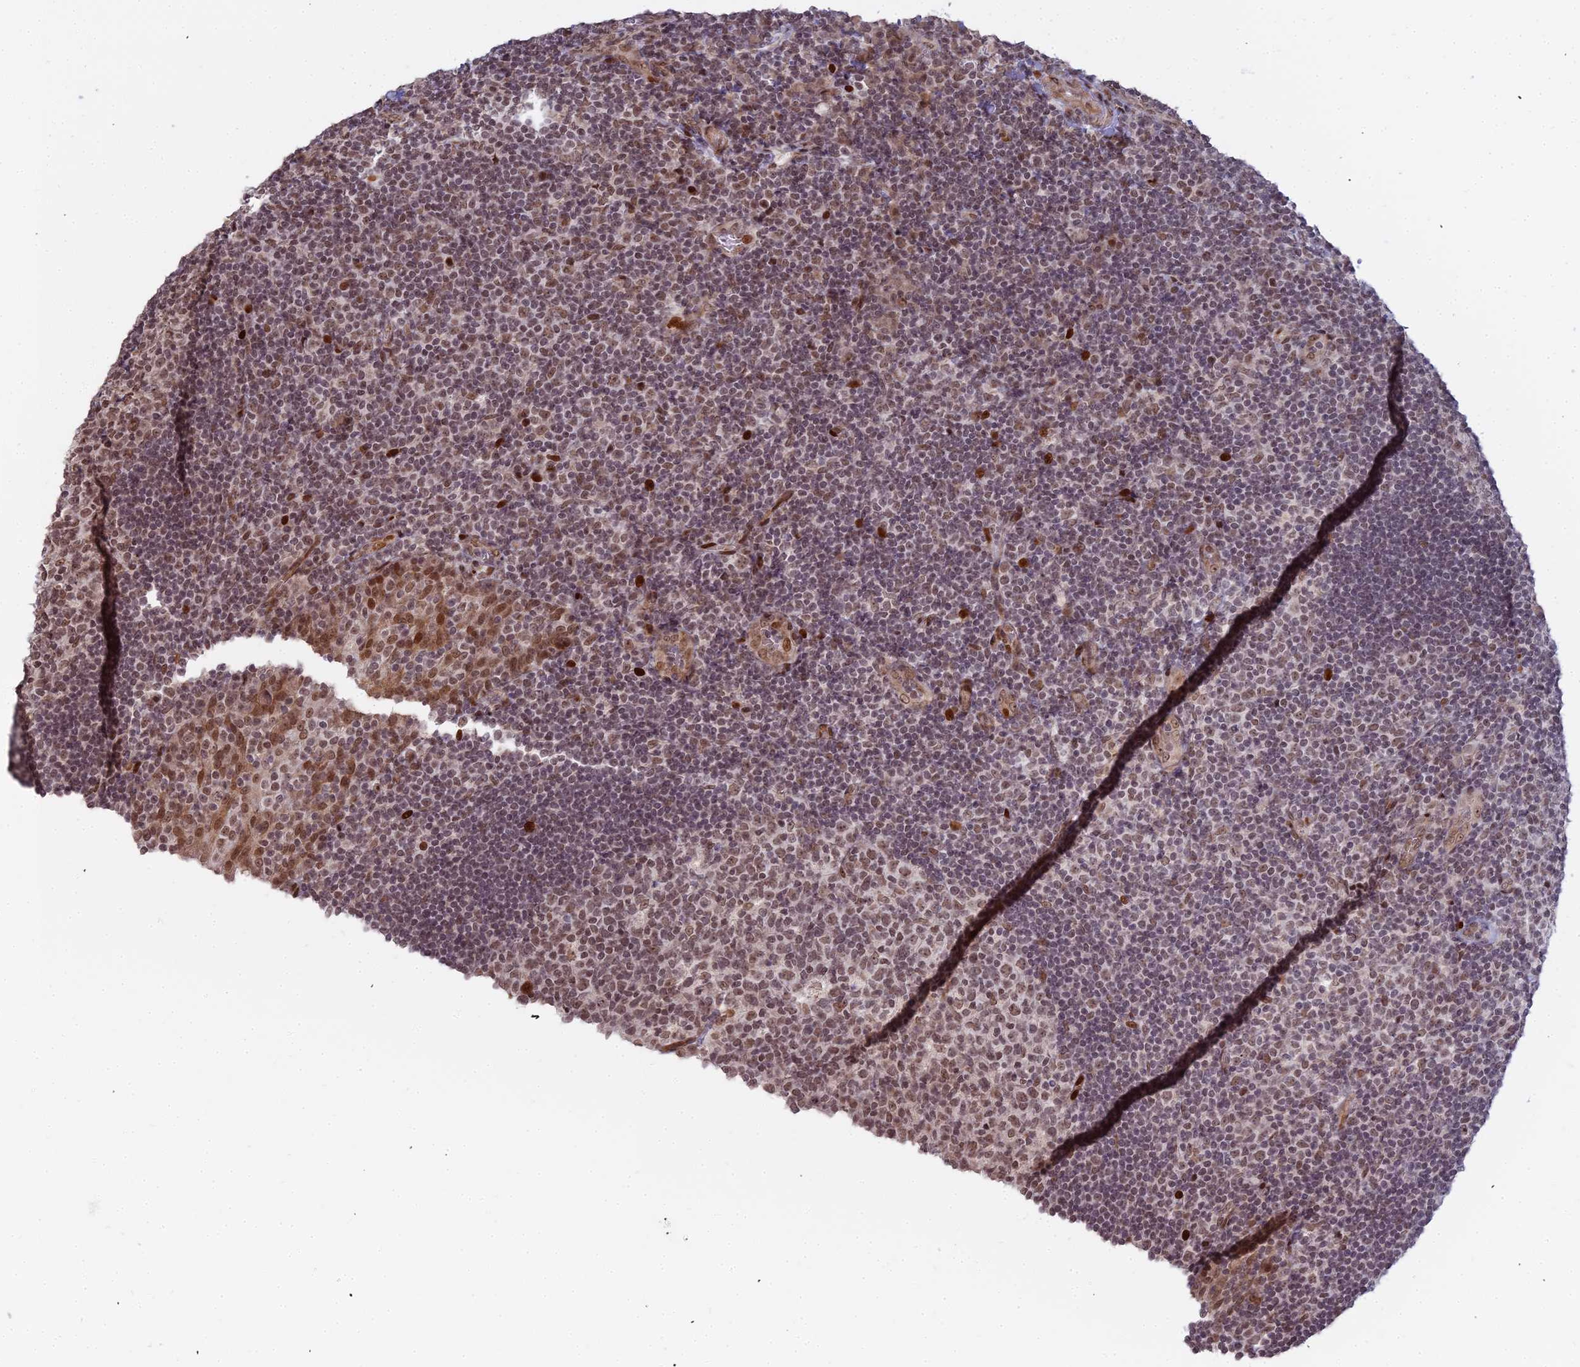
{"staining": {"intensity": "moderate", "quantity": ">75%", "location": "nuclear"}, "tissue": "tonsil", "cell_type": "Germinal center cells", "image_type": "normal", "snomed": [{"axis": "morphology", "description": "Normal tissue, NOS"}, {"axis": "topography", "description": "Tonsil"}], "caption": "Moderate nuclear staining for a protein is appreciated in approximately >75% of germinal center cells of normal tonsil using immunohistochemistry.", "gene": "ABCA2", "patient": {"sex": "male", "age": 17}}